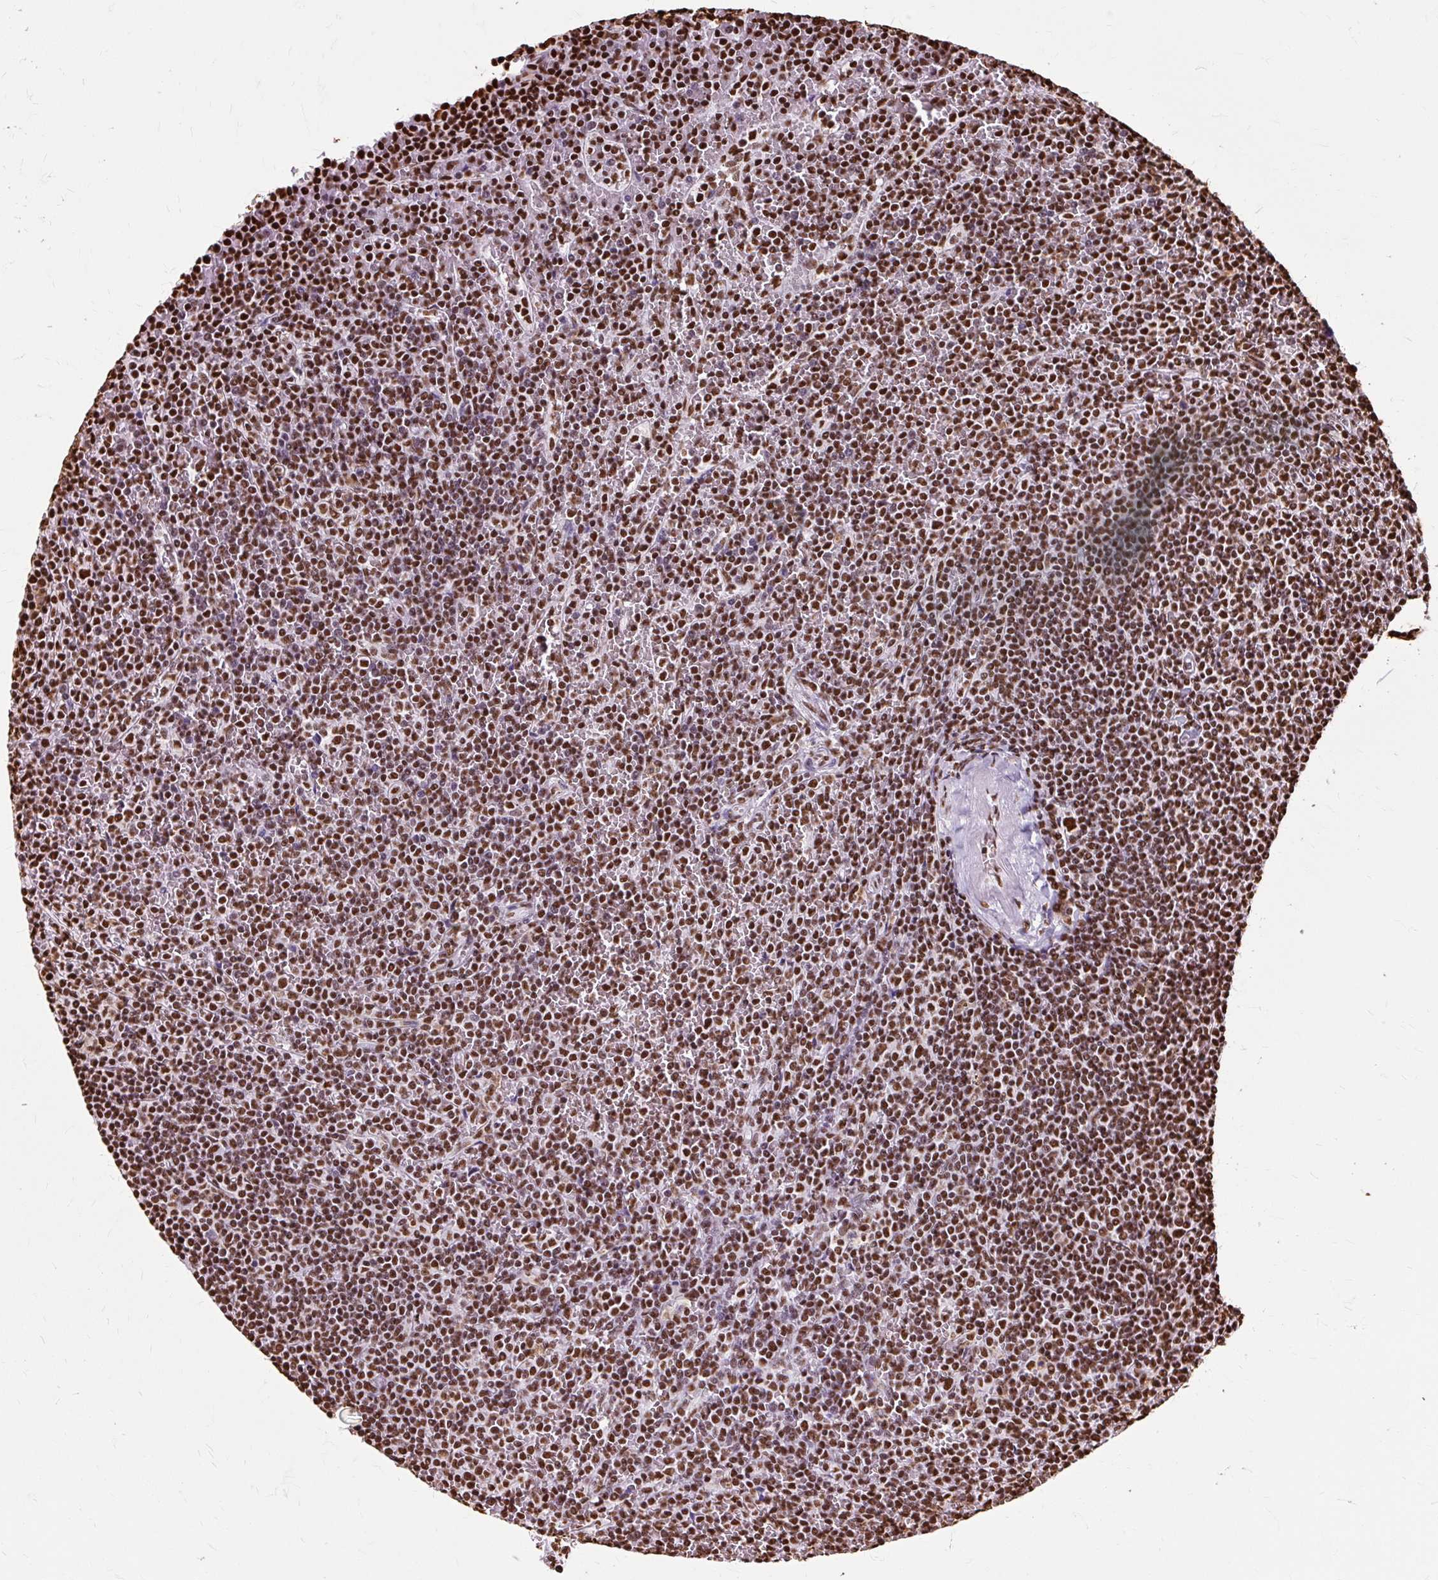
{"staining": {"intensity": "strong", "quantity": ">75%", "location": "nuclear"}, "tissue": "lymphoma", "cell_type": "Tumor cells", "image_type": "cancer", "snomed": [{"axis": "morphology", "description": "Malignant lymphoma, non-Hodgkin's type, Low grade"}, {"axis": "topography", "description": "Spleen"}], "caption": "Strong nuclear staining is present in about >75% of tumor cells in low-grade malignant lymphoma, non-Hodgkin's type.", "gene": "XRCC6", "patient": {"sex": "female", "age": 19}}